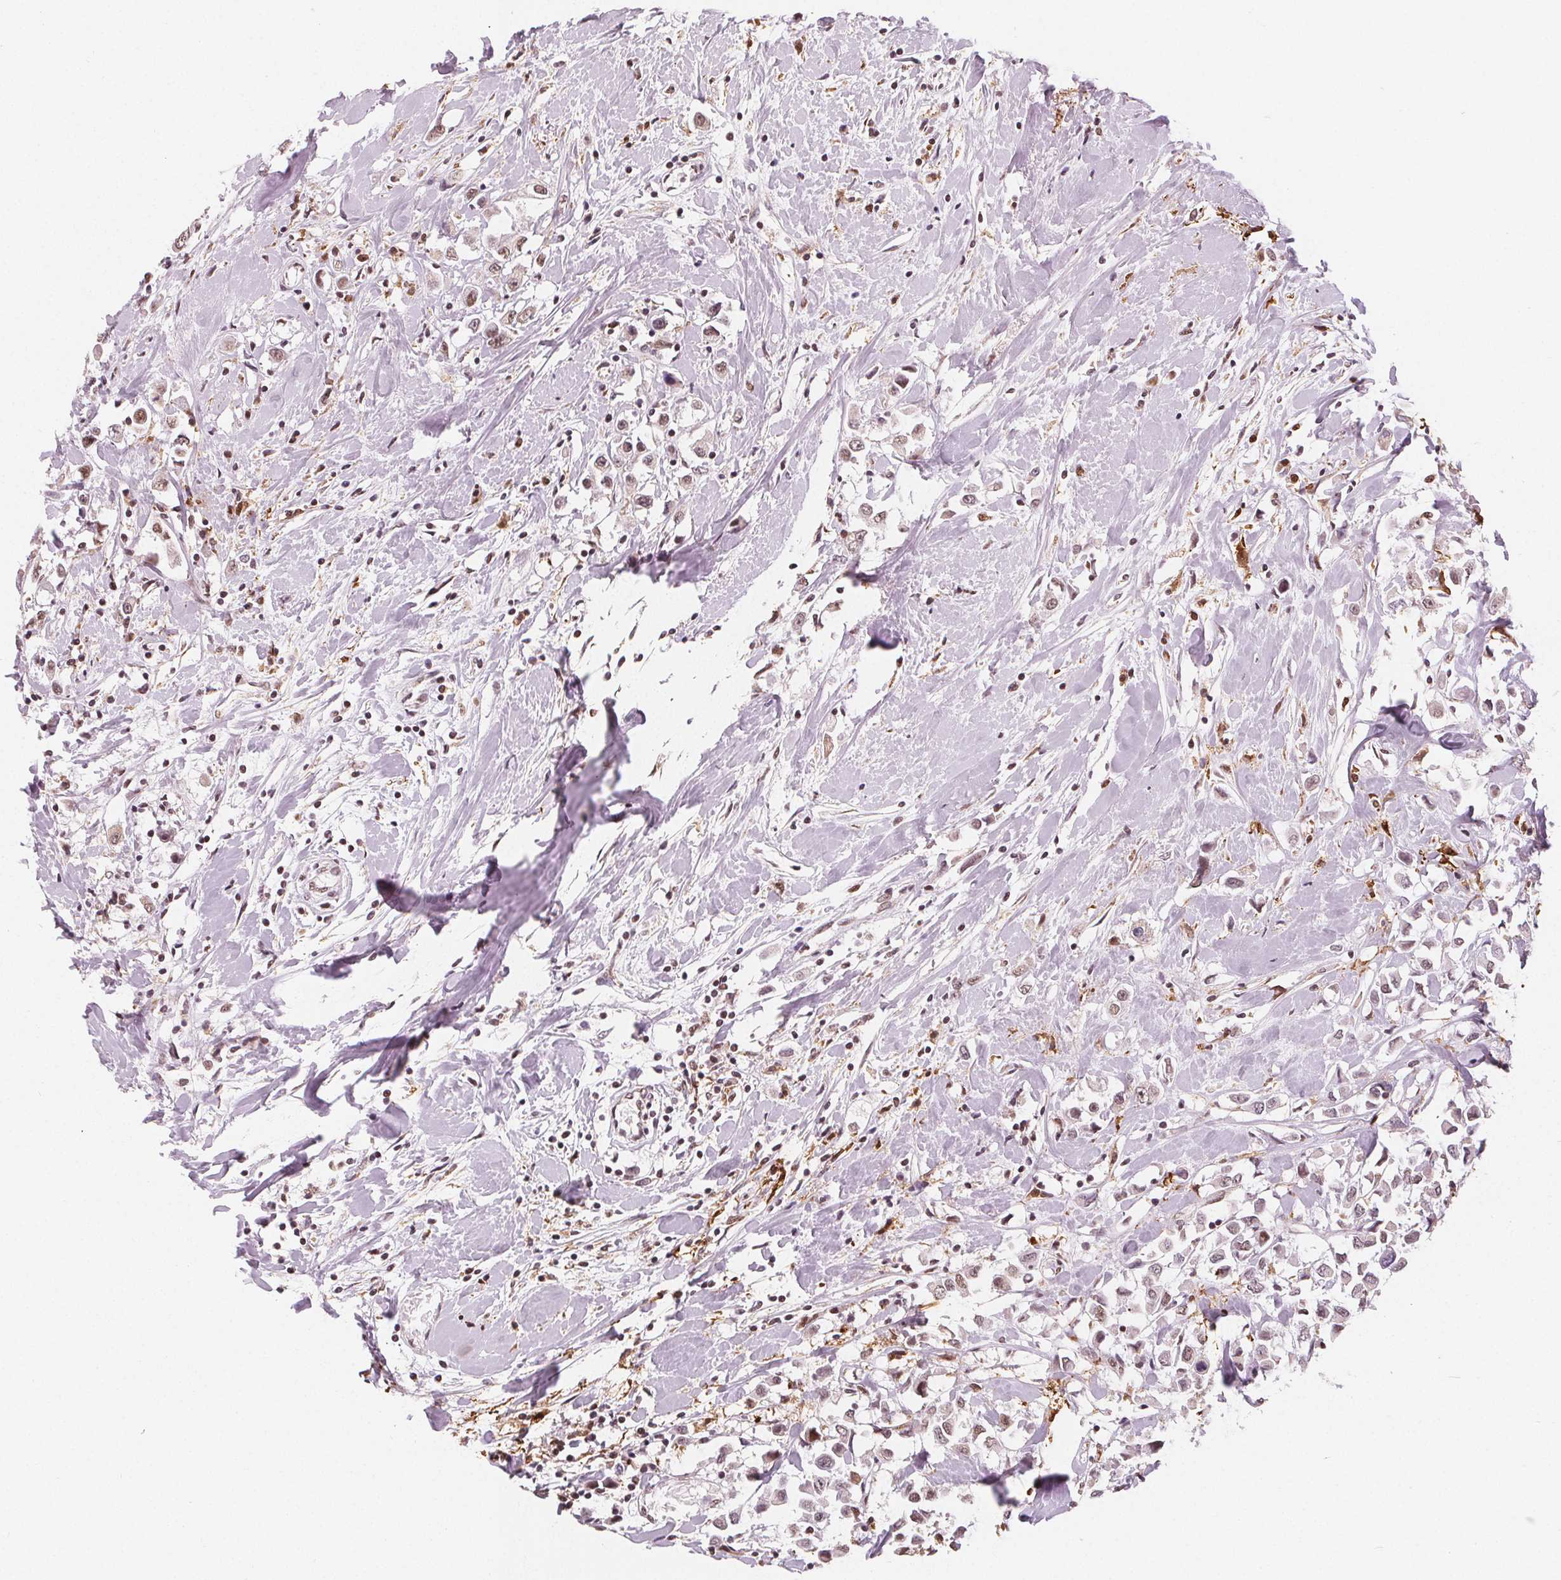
{"staining": {"intensity": "moderate", "quantity": ">75%", "location": "nuclear"}, "tissue": "breast cancer", "cell_type": "Tumor cells", "image_type": "cancer", "snomed": [{"axis": "morphology", "description": "Duct carcinoma"}, {"axis": "topography", "description": "Breast"}], "caption": "This micrograph displays immunohistochemistry staining of human breast cancer (invasive ductal carcinoma), with medium moderate nuclear expression in about >75% of tumor cells.", "gene": "DPM2", "patient": {"sex": "female", "age": 61}}